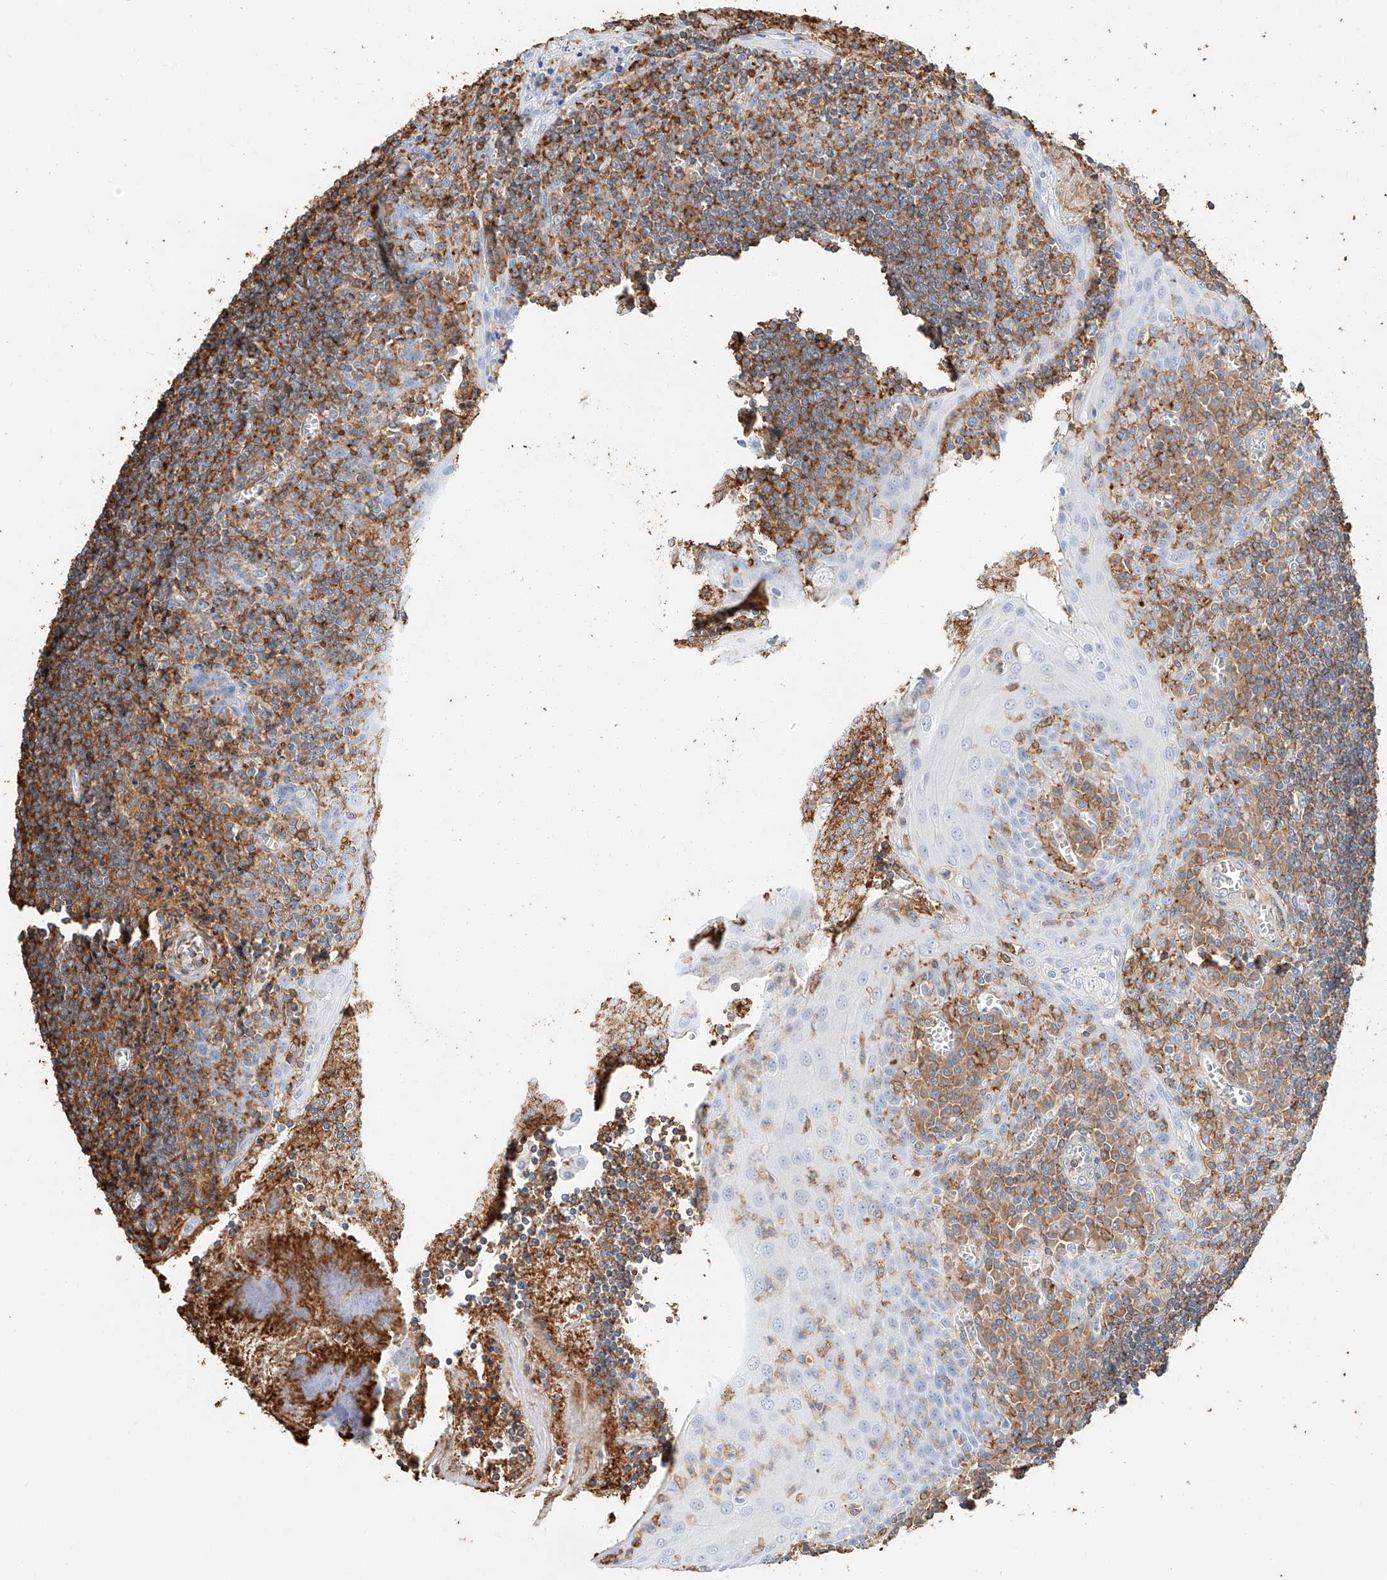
{"staining": {"intensity": "negative", "quantity": "none", "location": "none"}, "tissue": "tonsil", "cell_type": "Germinal center cells", "image_type": "normal", "snomed": [{"axis": "morphology", "description": "Normal tissue, NOS"}, {"axis": "topography", "description": "Tonsil"}], "caption": "IHC of benign human tonsil displays no positivity in germinal center cells.", "gene": "WFS1", "patient": {"sex": "male", "age": 27}}